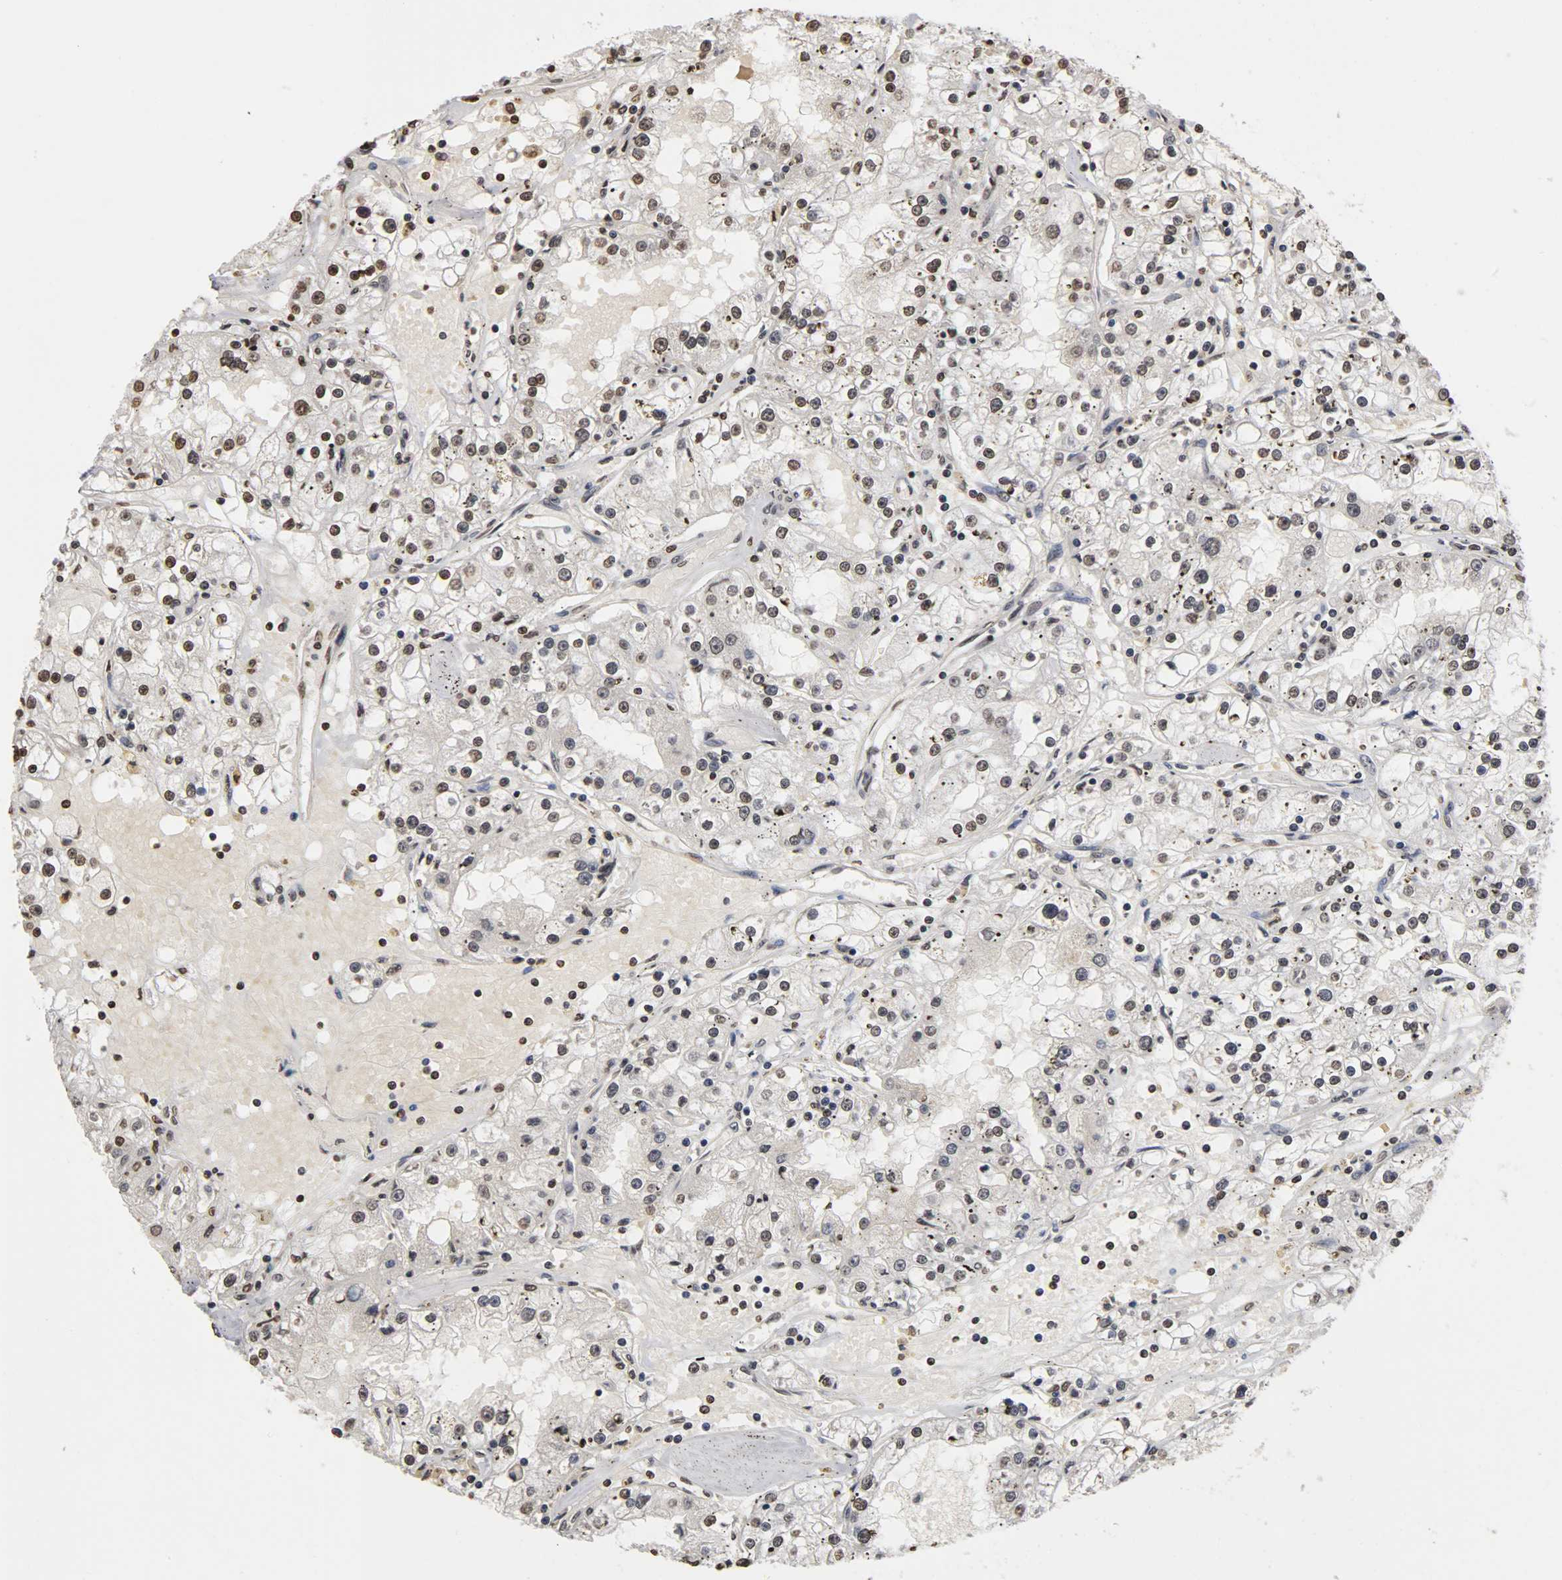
{"staining": {"intensity": "weak", "quantity": "25%-75%", "location": "nuclear"}, "tissue": "renal cancer", "cell_type": "Tumor cells", "image_type": "cancer", "snomed": [{"axis": "morphology", "description": "Adenocarcinoma, NOS"}, {"axis": "topography", "description": "Kidney"}], "caption": "Immunohistochemical staining of renal cancer exhibits low levels of weak nuclear positivity in about 25%-75% of tumor cells.", "gene": "ERCC2", "patient": {"sex": "male", "age": 56}}